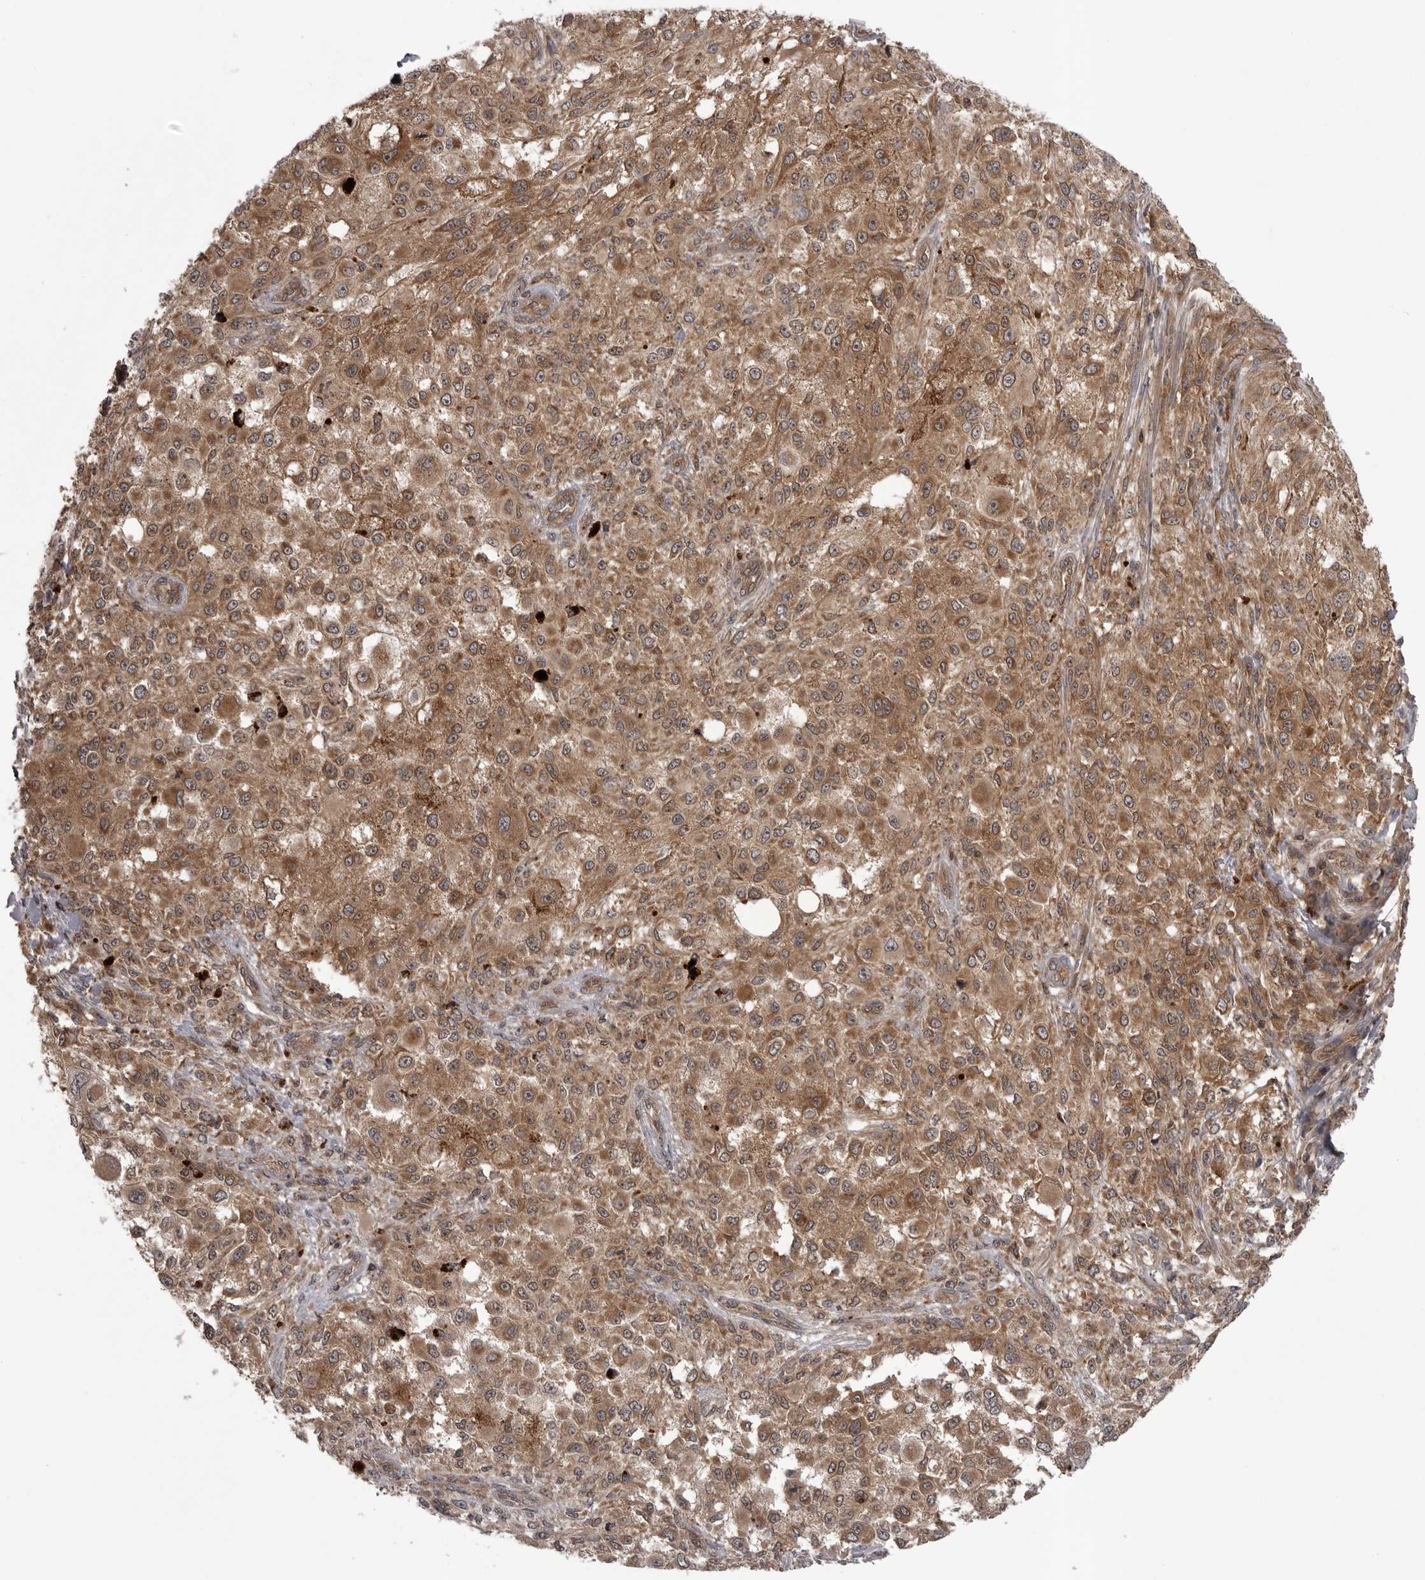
{"staining": {"intensity": "moderate", "quantity": ">75%", "location": "cytoplasmic/membranous"}, "tissue": "melanoma", "cell_type": "Tumor cells", "image_type": "cancer", "snomed": [{"axis": "morphology", "description": "Necrosis, NOS"}, {"axis": "morphology", "description": "Malignant melanoma, NOS"}, {"axis": "topography", "description": "Skin"}], "caption": "This photomicrograph exhibits melanoma stained with immunohistochemistry (IHC) to label a protein in brown. The cytoplasmic/membranous of tumor cells show moderate positivity for the protein. Nuclei are counter-stained blue.", "gene": "STK24", "patient": {"sex": "female", "age": 87}}